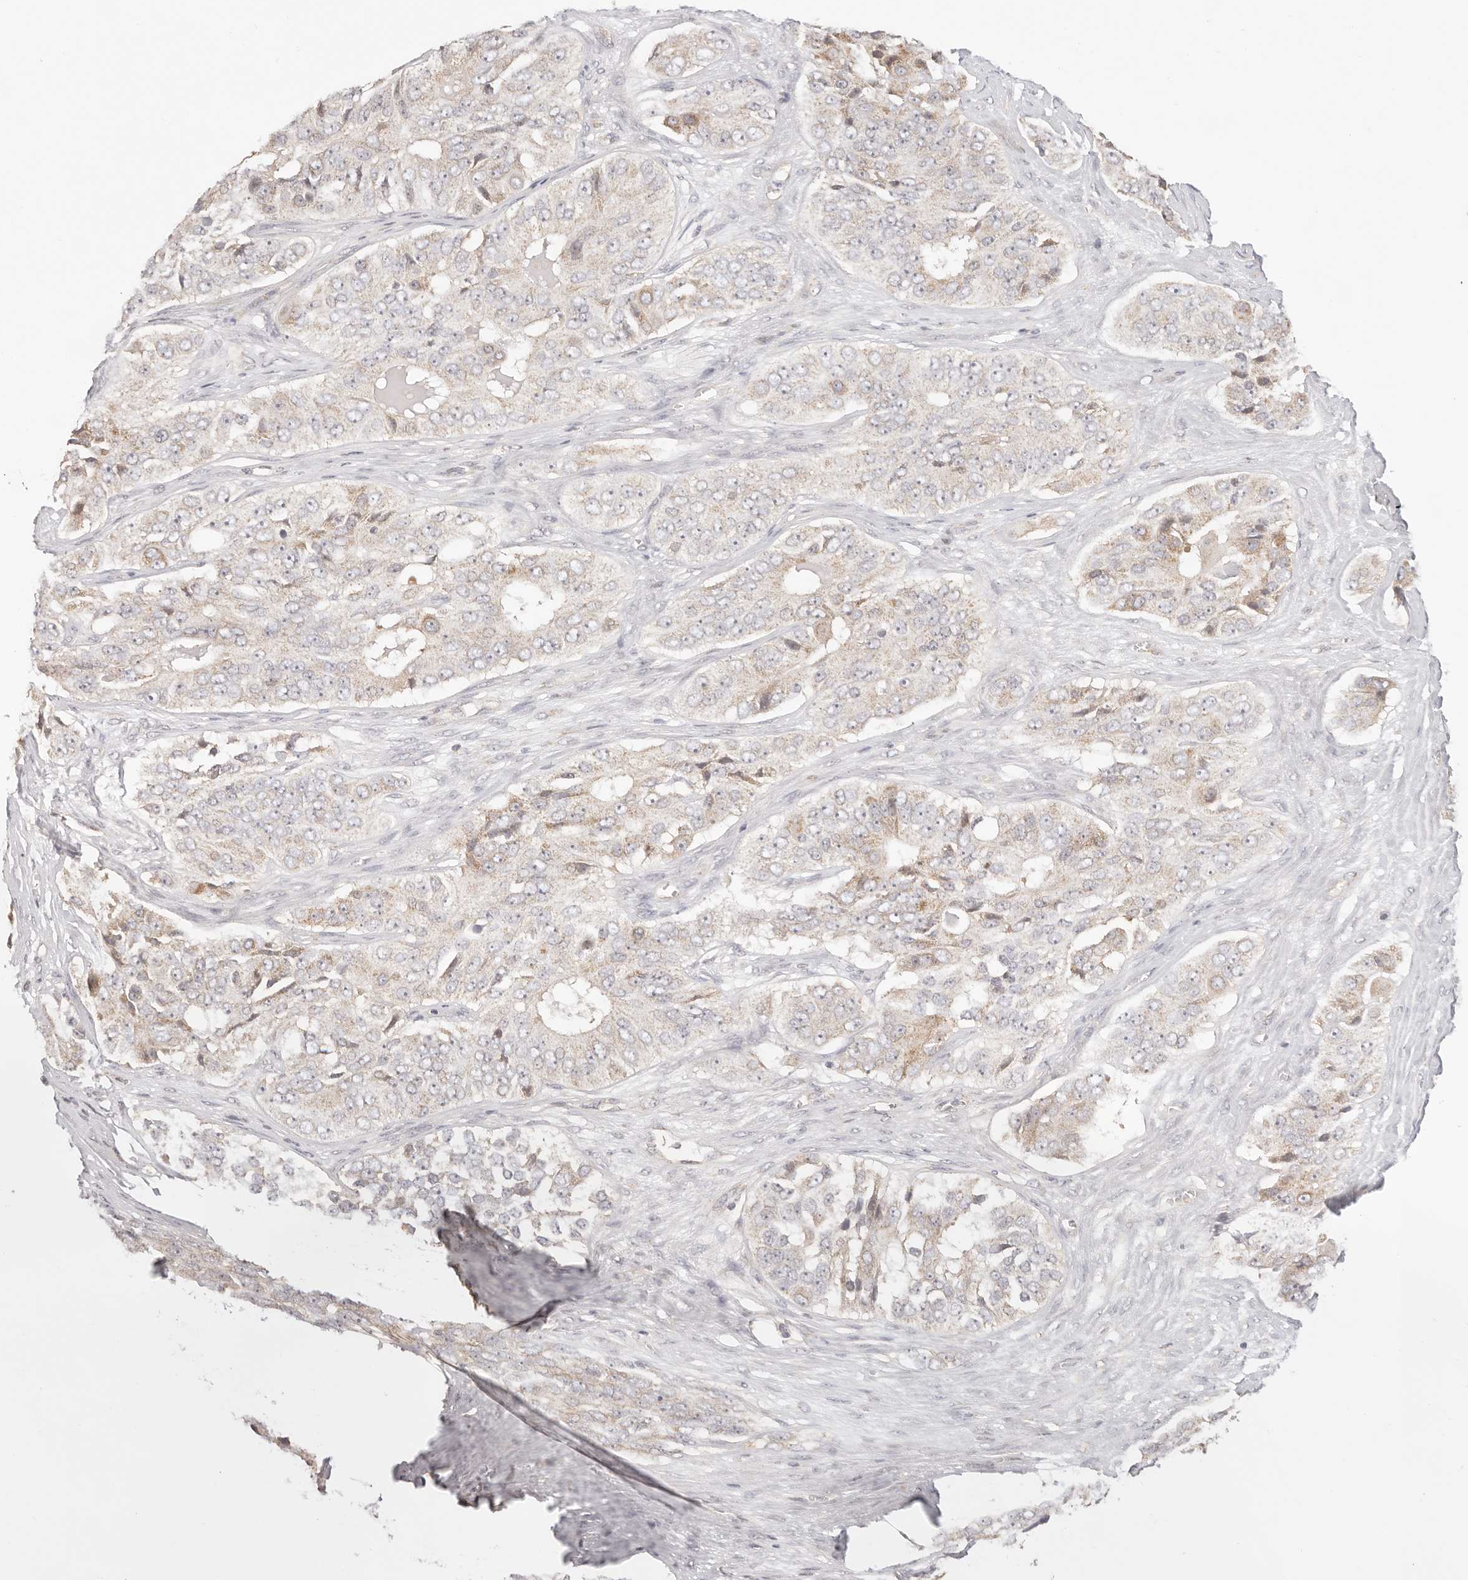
{"staining": {"intensity": "weak", "quantity": "<25%", "location": "cytoplasmic/membranous"}, "tissue": "ovarian cancer", "cell_type": "Tumor cells", "image_type": "cancer", "snomed": [{"axis": "morphology", "description": "Carcinoma, endometroid"}, {"axis": "topography", "description": "Ovary"}], "caption": "A micrograph of ovarian endometroid carcinoma stained for a protein exhibits no brown staining in tumor cells. (DAB (3,3'-diaminobenzidine) immunohistochemistry (IHC) with hematoxylin counter stain).", "gene": "KCMF1", "patient": {"sex": "female", "age": 51}}